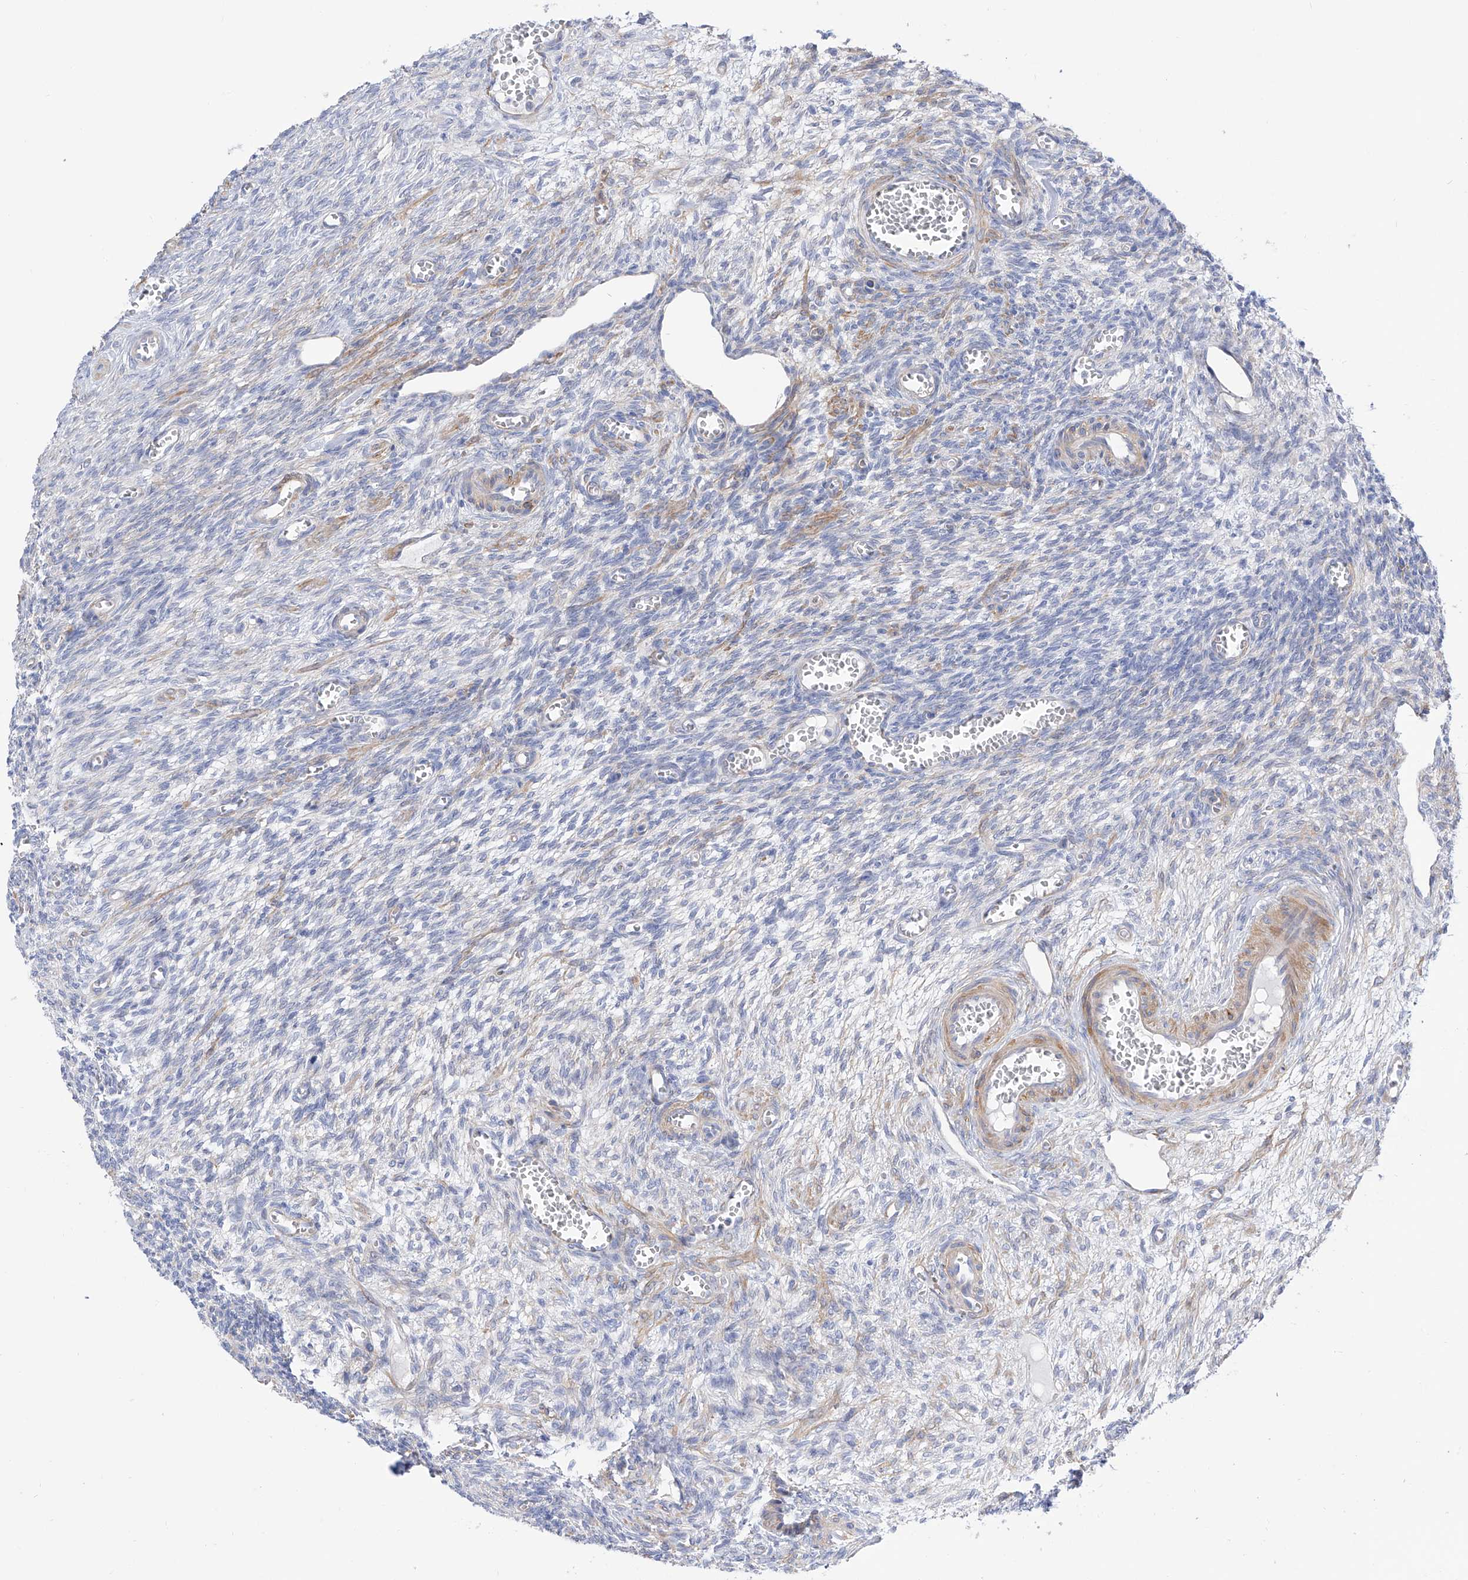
{"staining": {"intensity": "negative", "quantity": "none", "location": "none"}, "tissue": "ovary", "cell_type": "Ovarian stroma cells", "image_type": "normal", "snomed": [{"axis": "morphology", "description": "Normal tissue, NOS"}, {"axis": "topography", "description": "Ovary"}], "caption": "Ovarian stroma cells show no significant expression in unremarkable ovary. Nuclei are stained in blue.", "gene": "LCA5", "patient": {"sex": "female", "age": 27}}